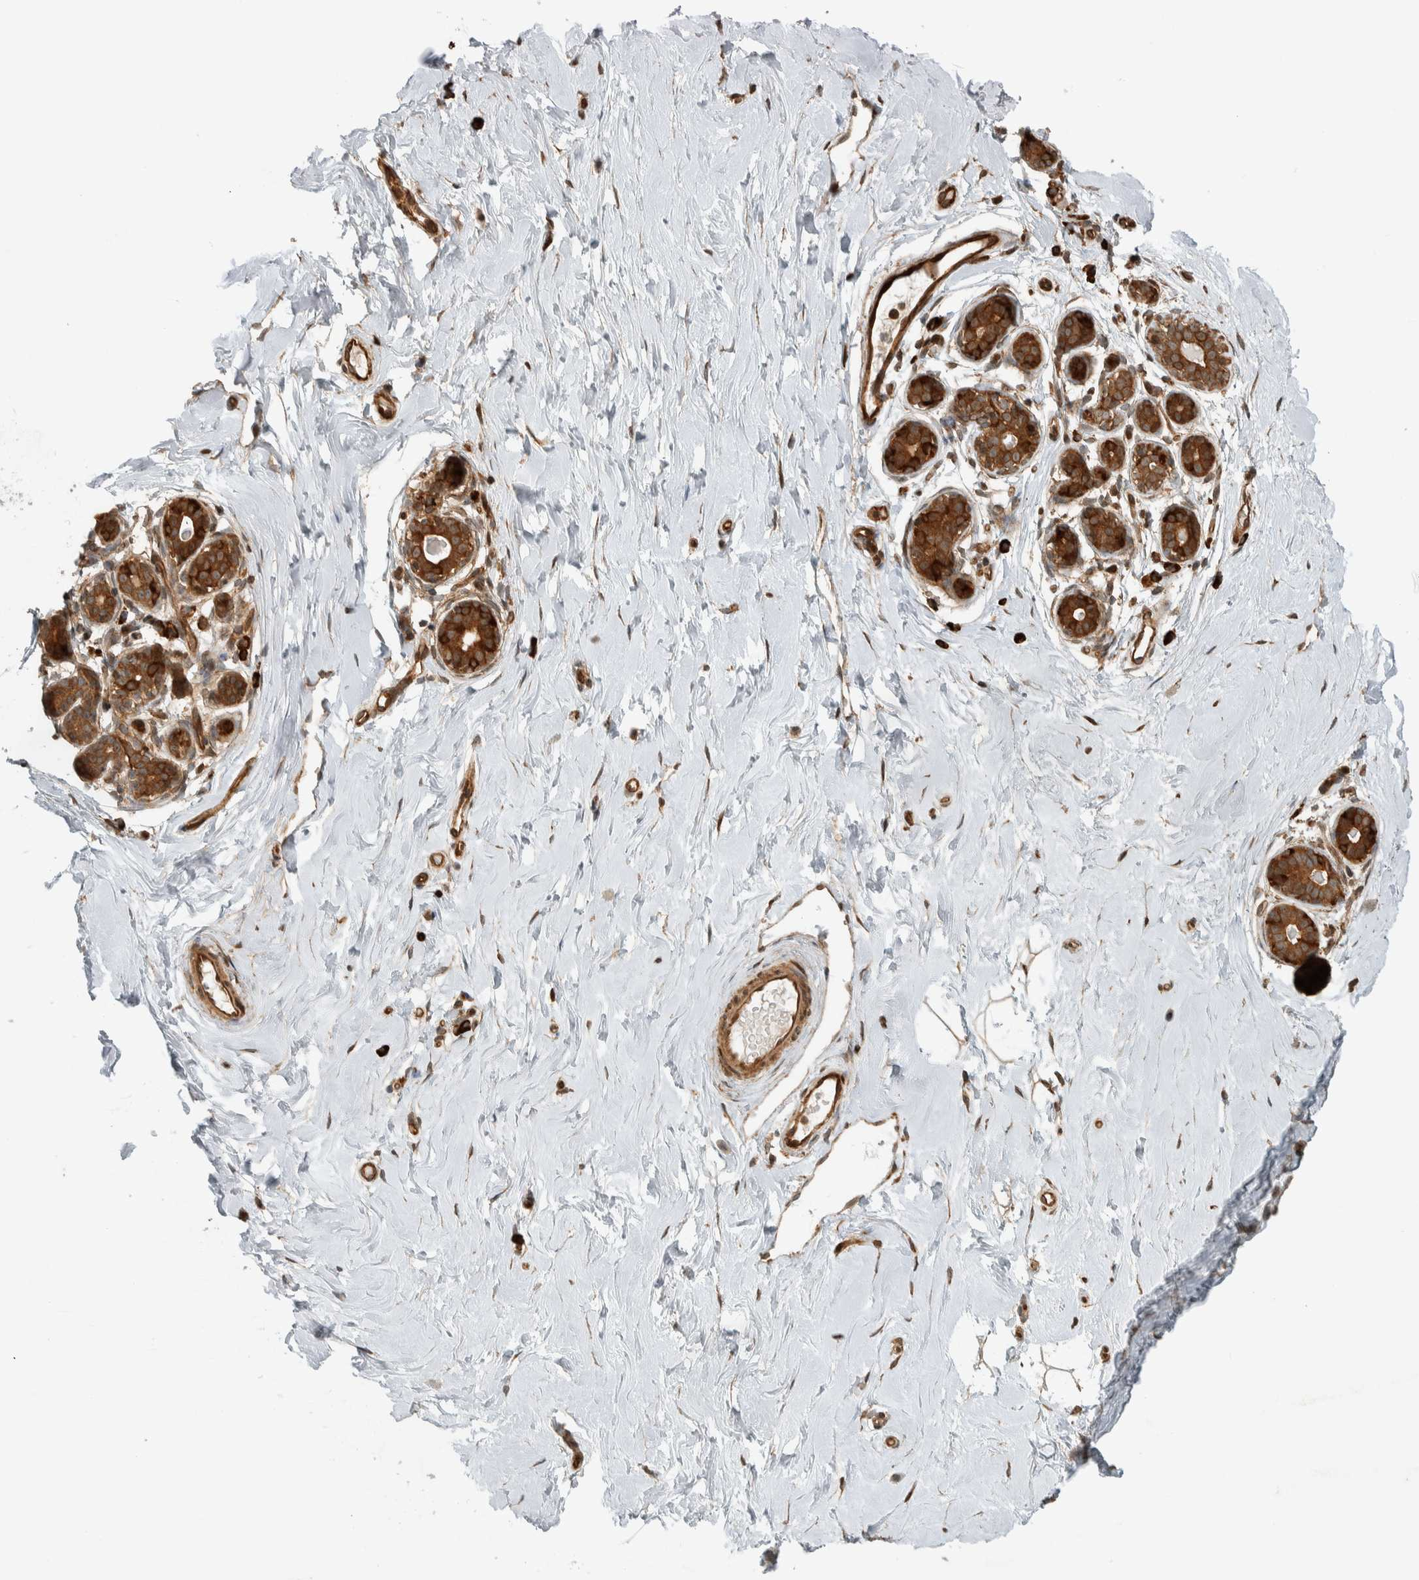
{"staining": {"intensity": "moderate", "quantity": ">75%", "location": "cytoplasmic/membranous"}, "tissue": "breast", "cell_type": "Adipocytes", "image_type": "normal", "snomed": [{"axis": "morphology", "description": "Normal tissue, NOS"}, {"axis": "topography", "description": "Breast"}], "caption": "Protein expression analysis of unremarkable breast exhibits moderate cytoplasmic/membranous positivity in approximately >75% of adipocytes. (DAB (3,3'-diaminobenzidine) = brown stain, brightfield microscopy at high magnification).", "gene": "CNTROB", "patient": {"sex": "female", "age": 23}}